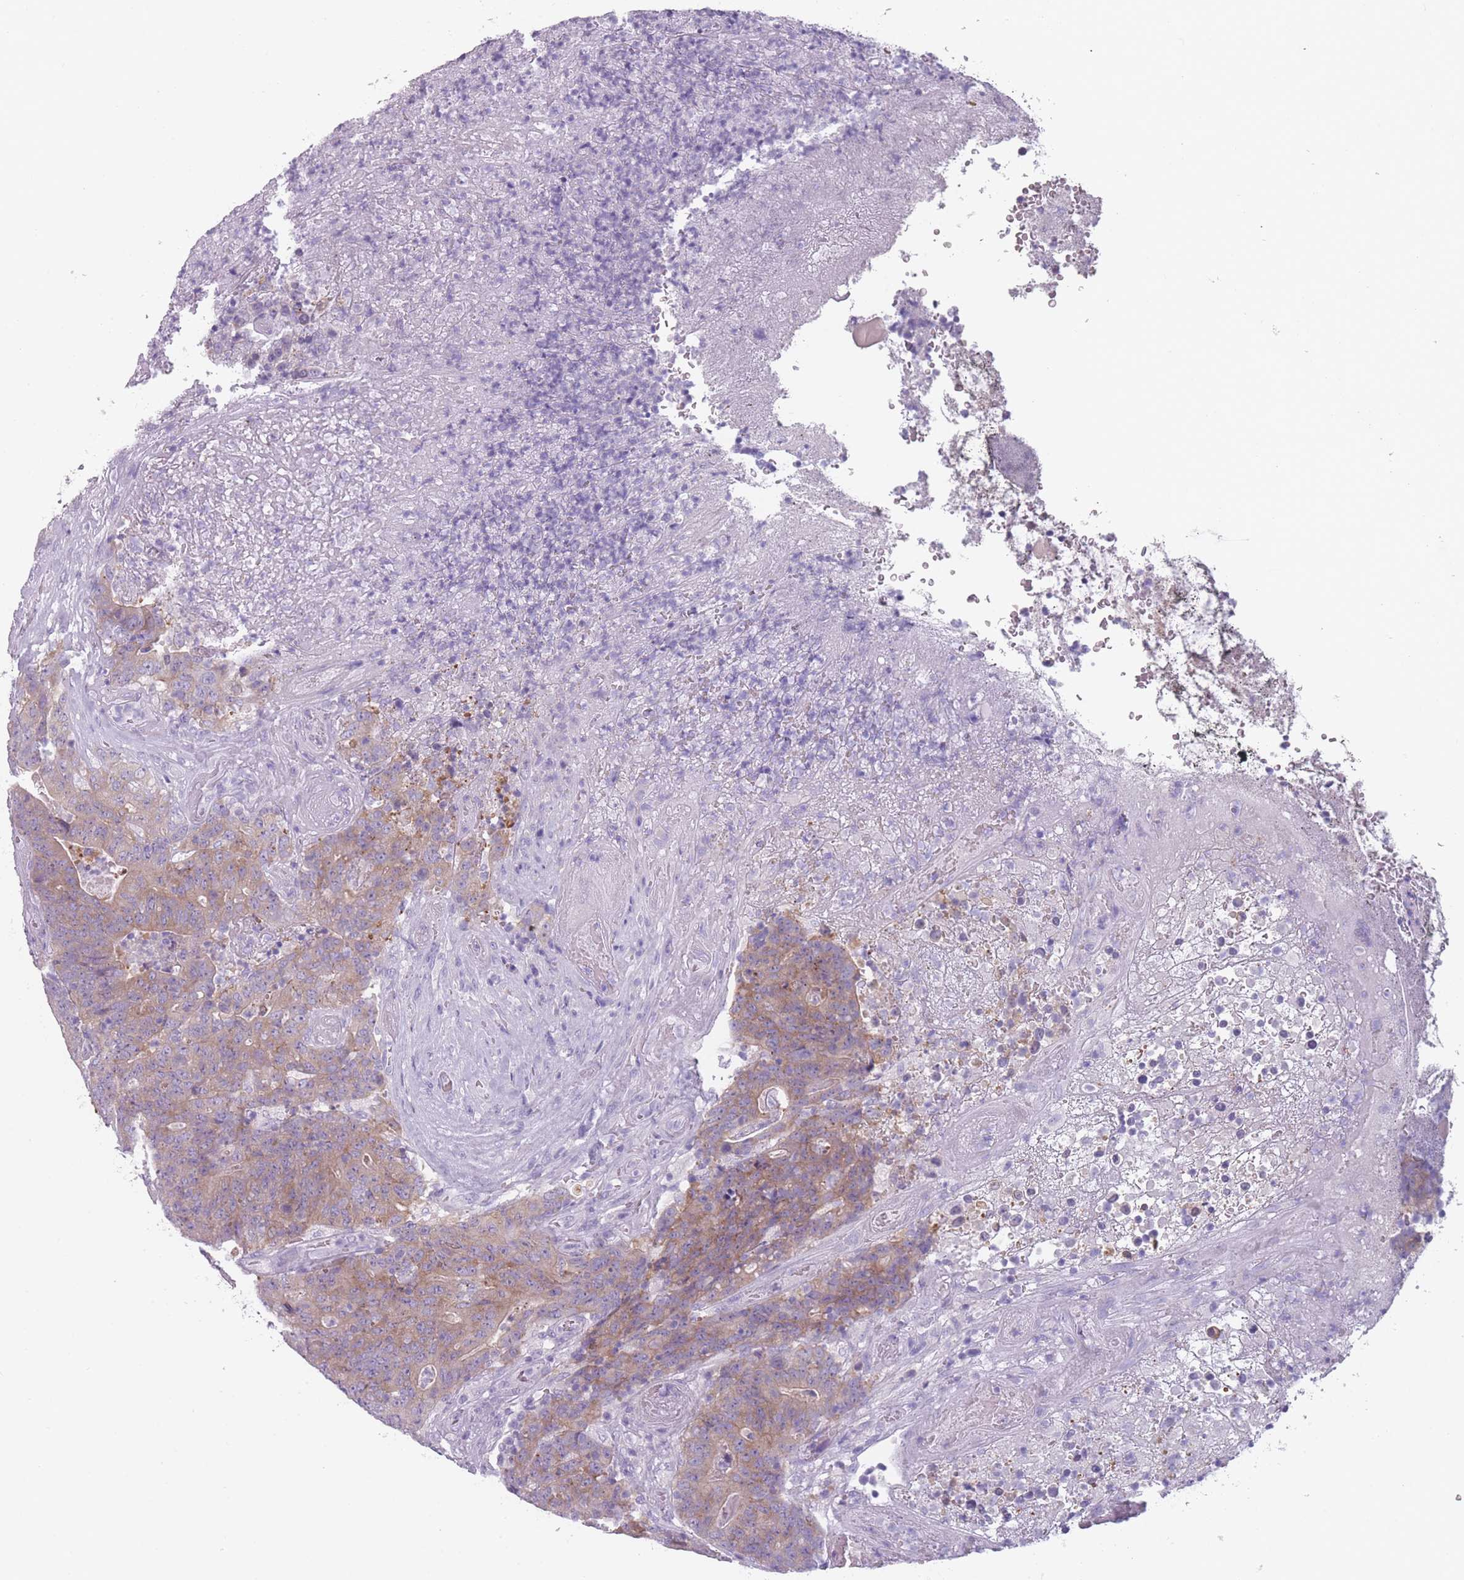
{"staining": {"intensity": "weak", "quantity": ">75%", "location": "cytoplasmic/membranous"}, "tissue": "colorectal cancer", "cell_type": "Tumor cells", "image_type": "cancer", "snomed": [{"axis": "morphology", "description": "Adenocarcinoma, NOS"}, {"axis": "topography", "description": "Colon"}], "caption": "A photomicrograph showing weak cytoplasmic/membranous positivity in about >75% of tumor cells in colorectal adenocarcinoma, as visualized by brown immunohistochemical staining.", "gene": "PPFIA3", "patient": {"sex": "female", "age": 75}}